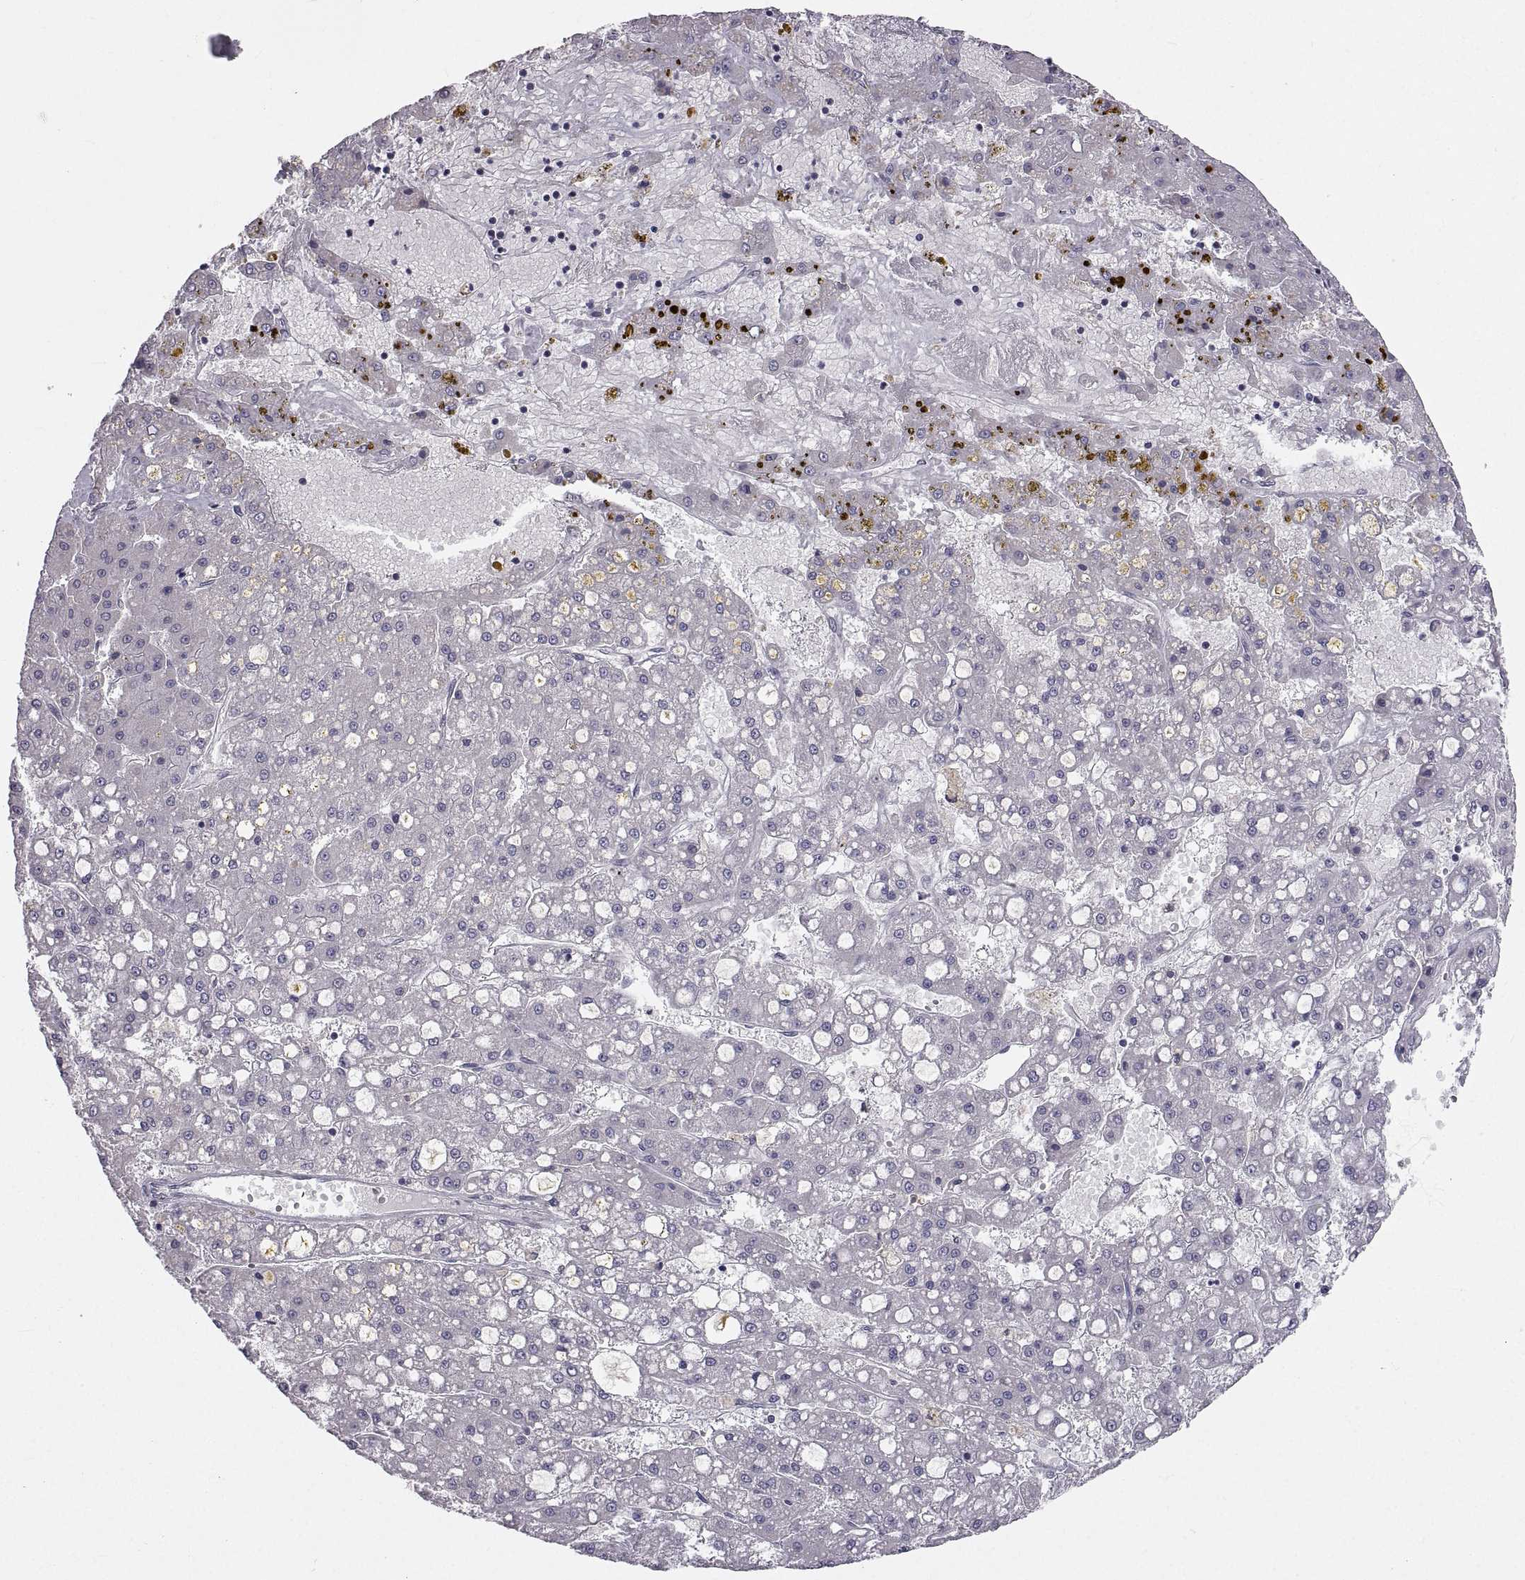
{"staining": {"intensity": "negative", "quantity": "none", "location": "none"}, "tissue": "liver cancer", "cell_type": "Tumor cells", "image_type": "cancer", "snomed": [{"axis": "morphology", "description": "Carcinoma, Hepatocellular, NOS"}, {"axis": "topography", "description": "Liver"}], "caption": "IHC micrograph of hepatocellular carcinoma (liver) stained for a protein (brown), which reveals no staining in tumor cells.", "gene": "ZNF185", "patient": {"sex": "male", "age": 67}}